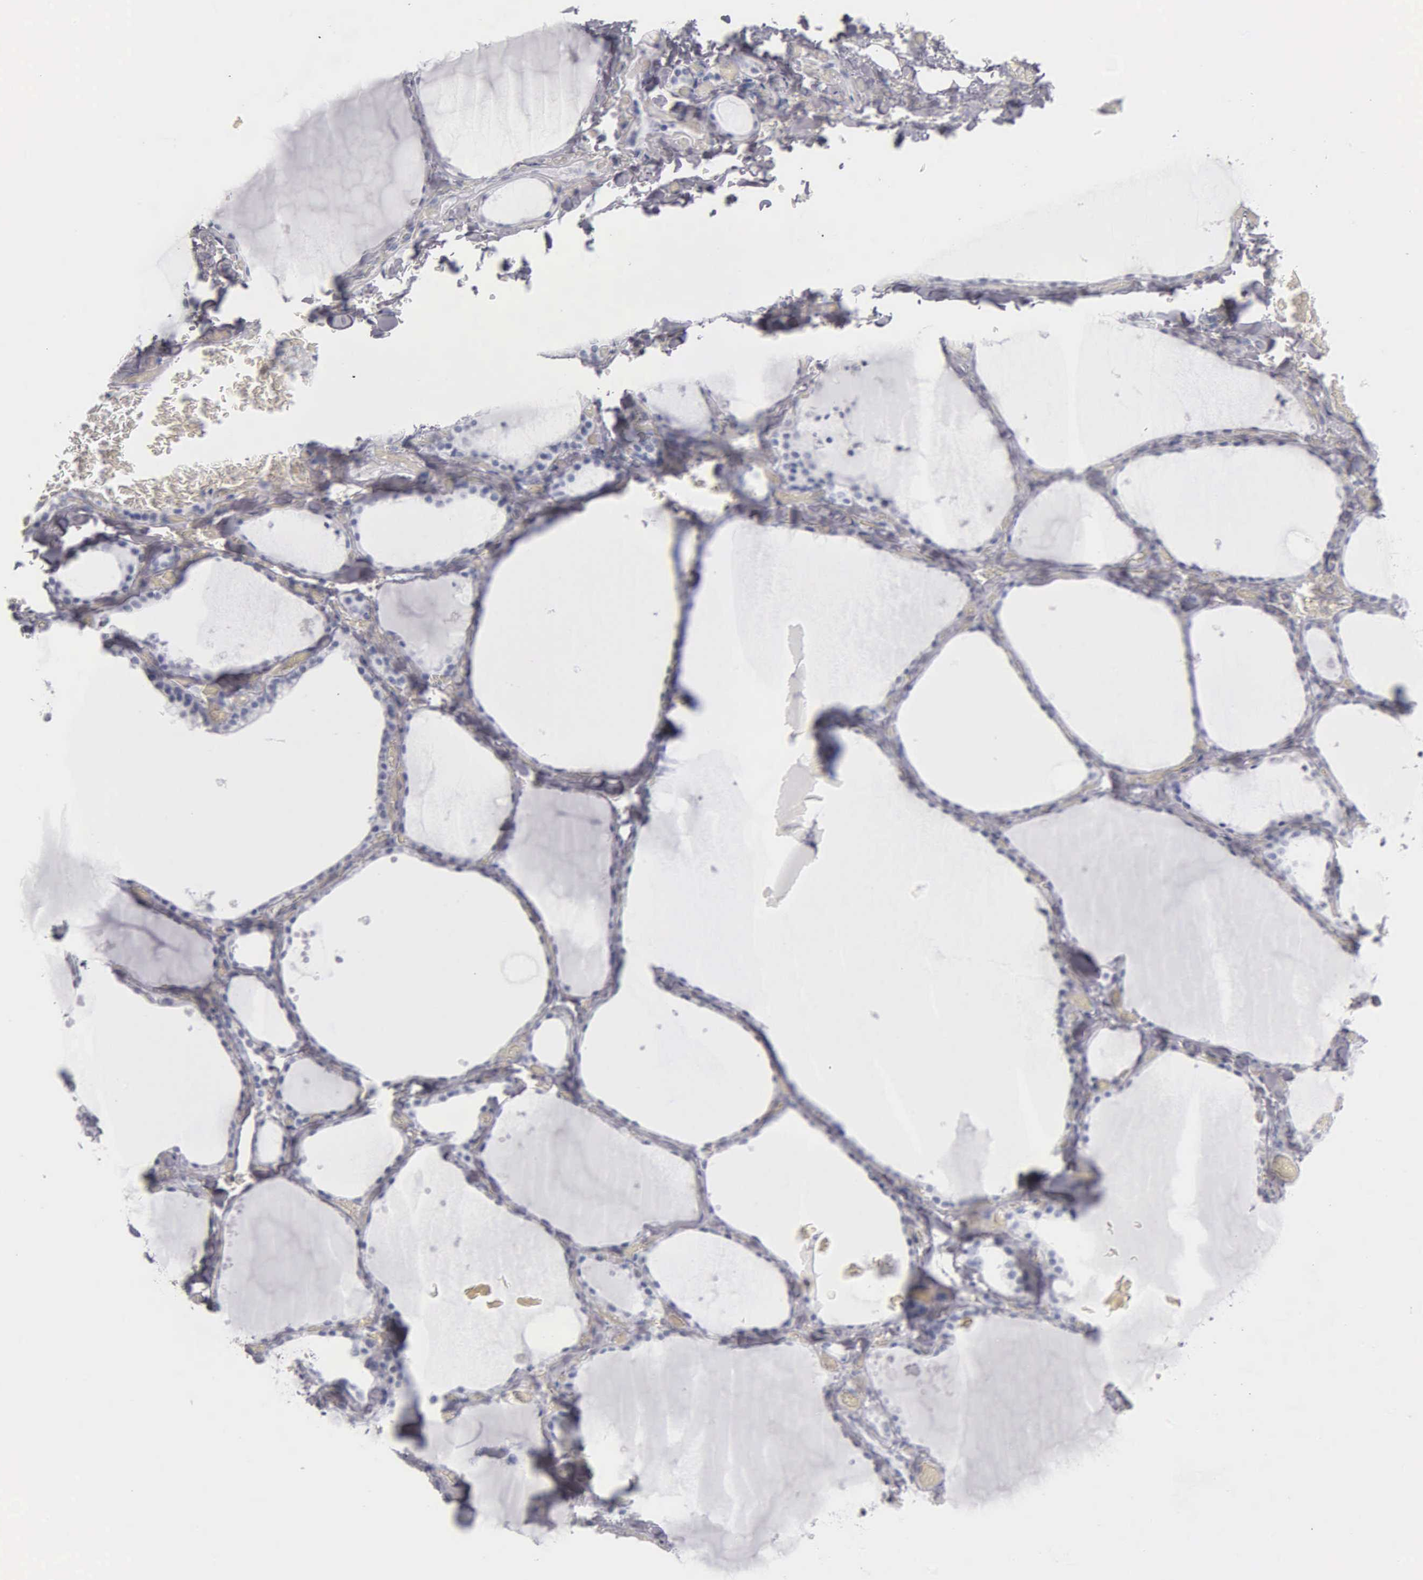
{"staining": {"intensity": "negative", "quantity": "none", "location": "none"}, "tissue": "thyroid gland", "cell_type": "Glandular cells", "image_type": "normal", "snomed": [{"axis": "morphology", "description": "Normal tissue, NOS"}, {"axis": "topography", "description": "Thyroid gland"}], "caption": "The image exhibits no significant positivity in glandular cells of thyroid gland. (Stains: DAB immunohistochemistry (IHC) with hematoxylin counter stain, Microscopy: brightfield microscopy at high magnification).", "gene": "KRT20", "patient": {"sex": "male", "age": 34}}